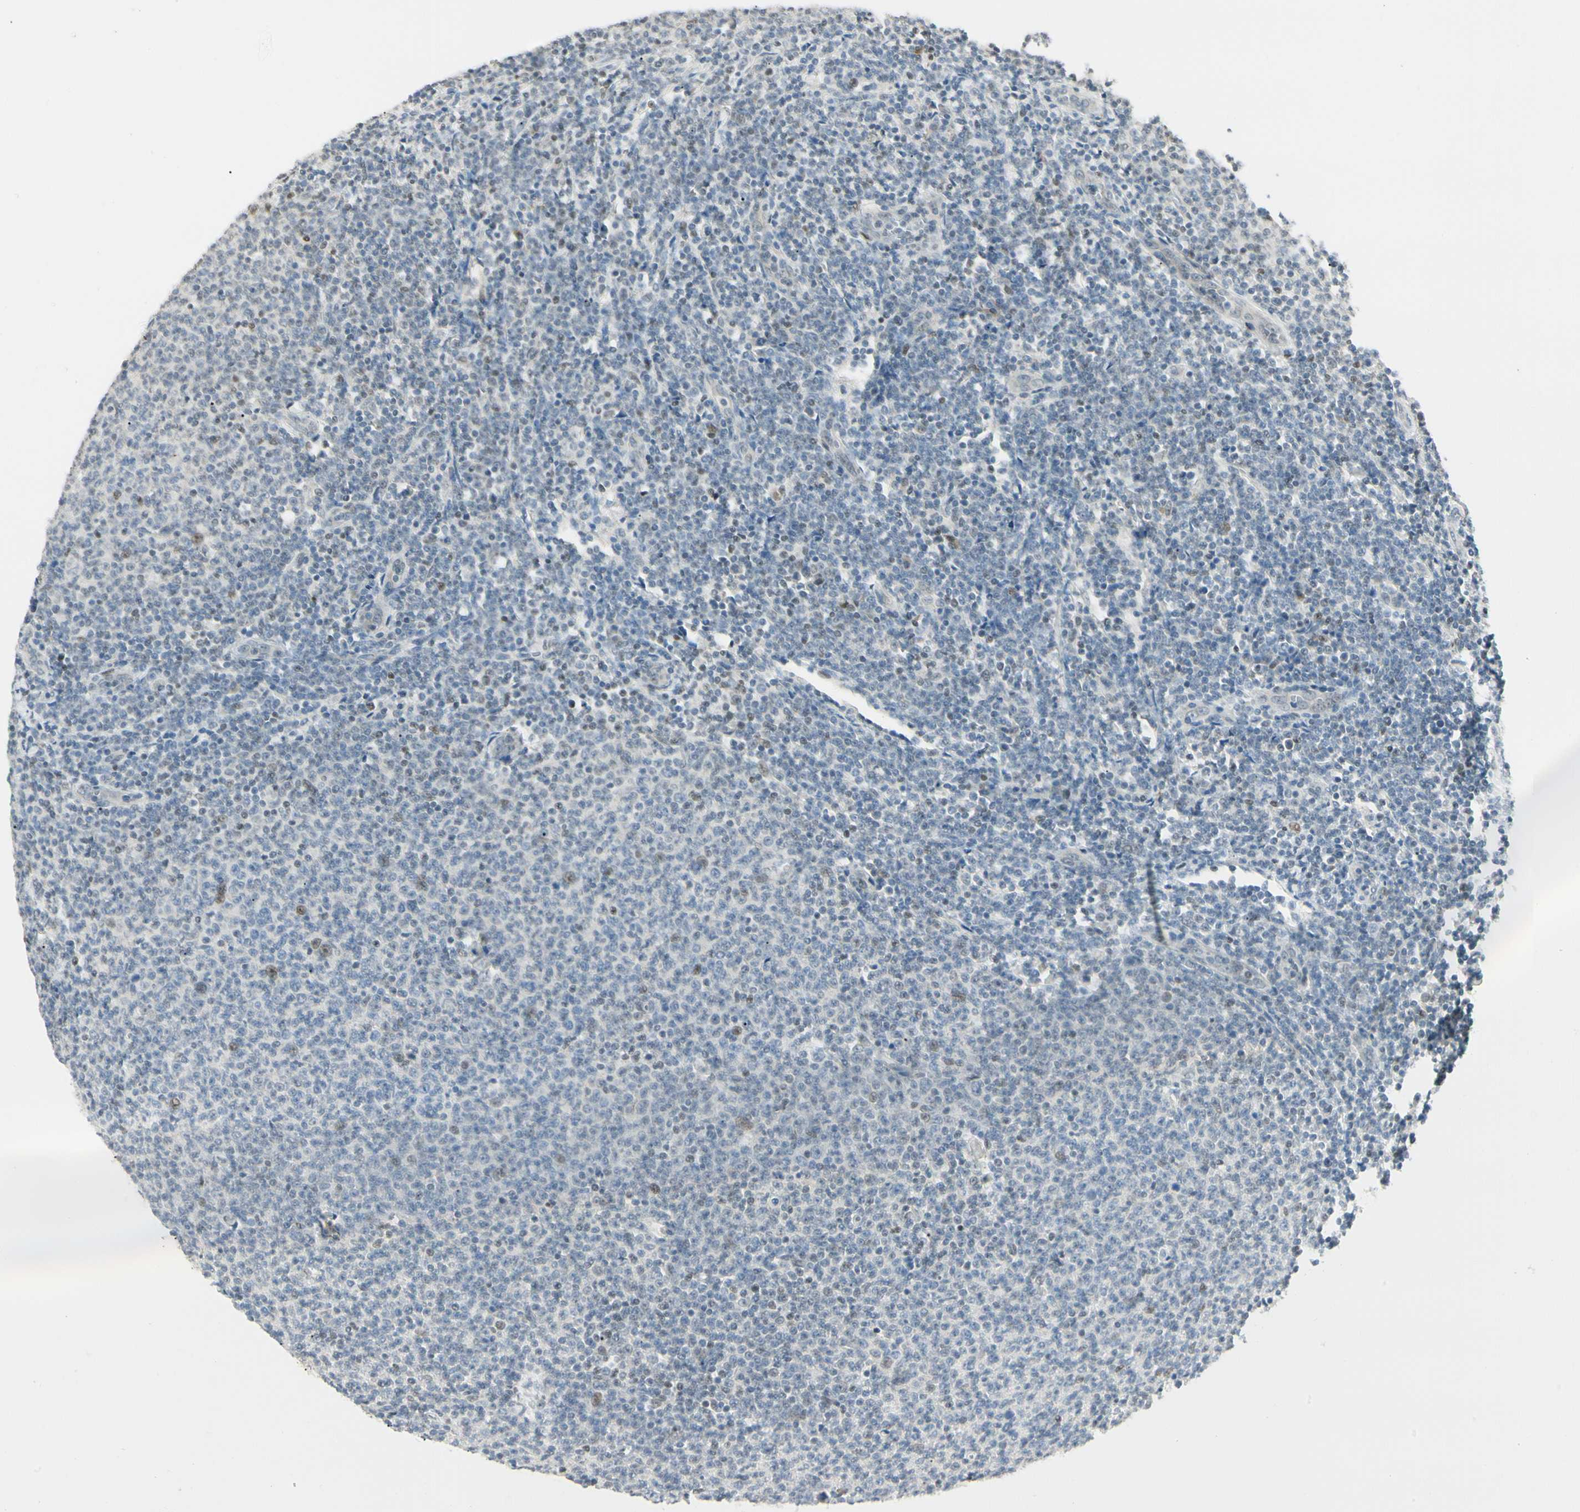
{"staining": {"intensity": "weak", "quantity": "<25%", "location": "nuclear"}, "tissue": "lymphoma", "cell_type": "Tumor cells", "image_type": "cancer", "snomed": [{"axis": "morphology", "description": "Malignant lymphoma, non-Hodgkin's type, Low grade"}, {"axis": "topography", "description": "Lymph node"}], "caption": "Immunohistochemistry histopathology image of neoplastic tissue: low-grade malignant lymphoma, non-Hodgkin's type stained with DAB (3,3'-diaminobenzidine) demonstrates no significant protein staining in tumor cells.", "gene": "ATXN1", "patient": {"sex": "male", "age": 66}}